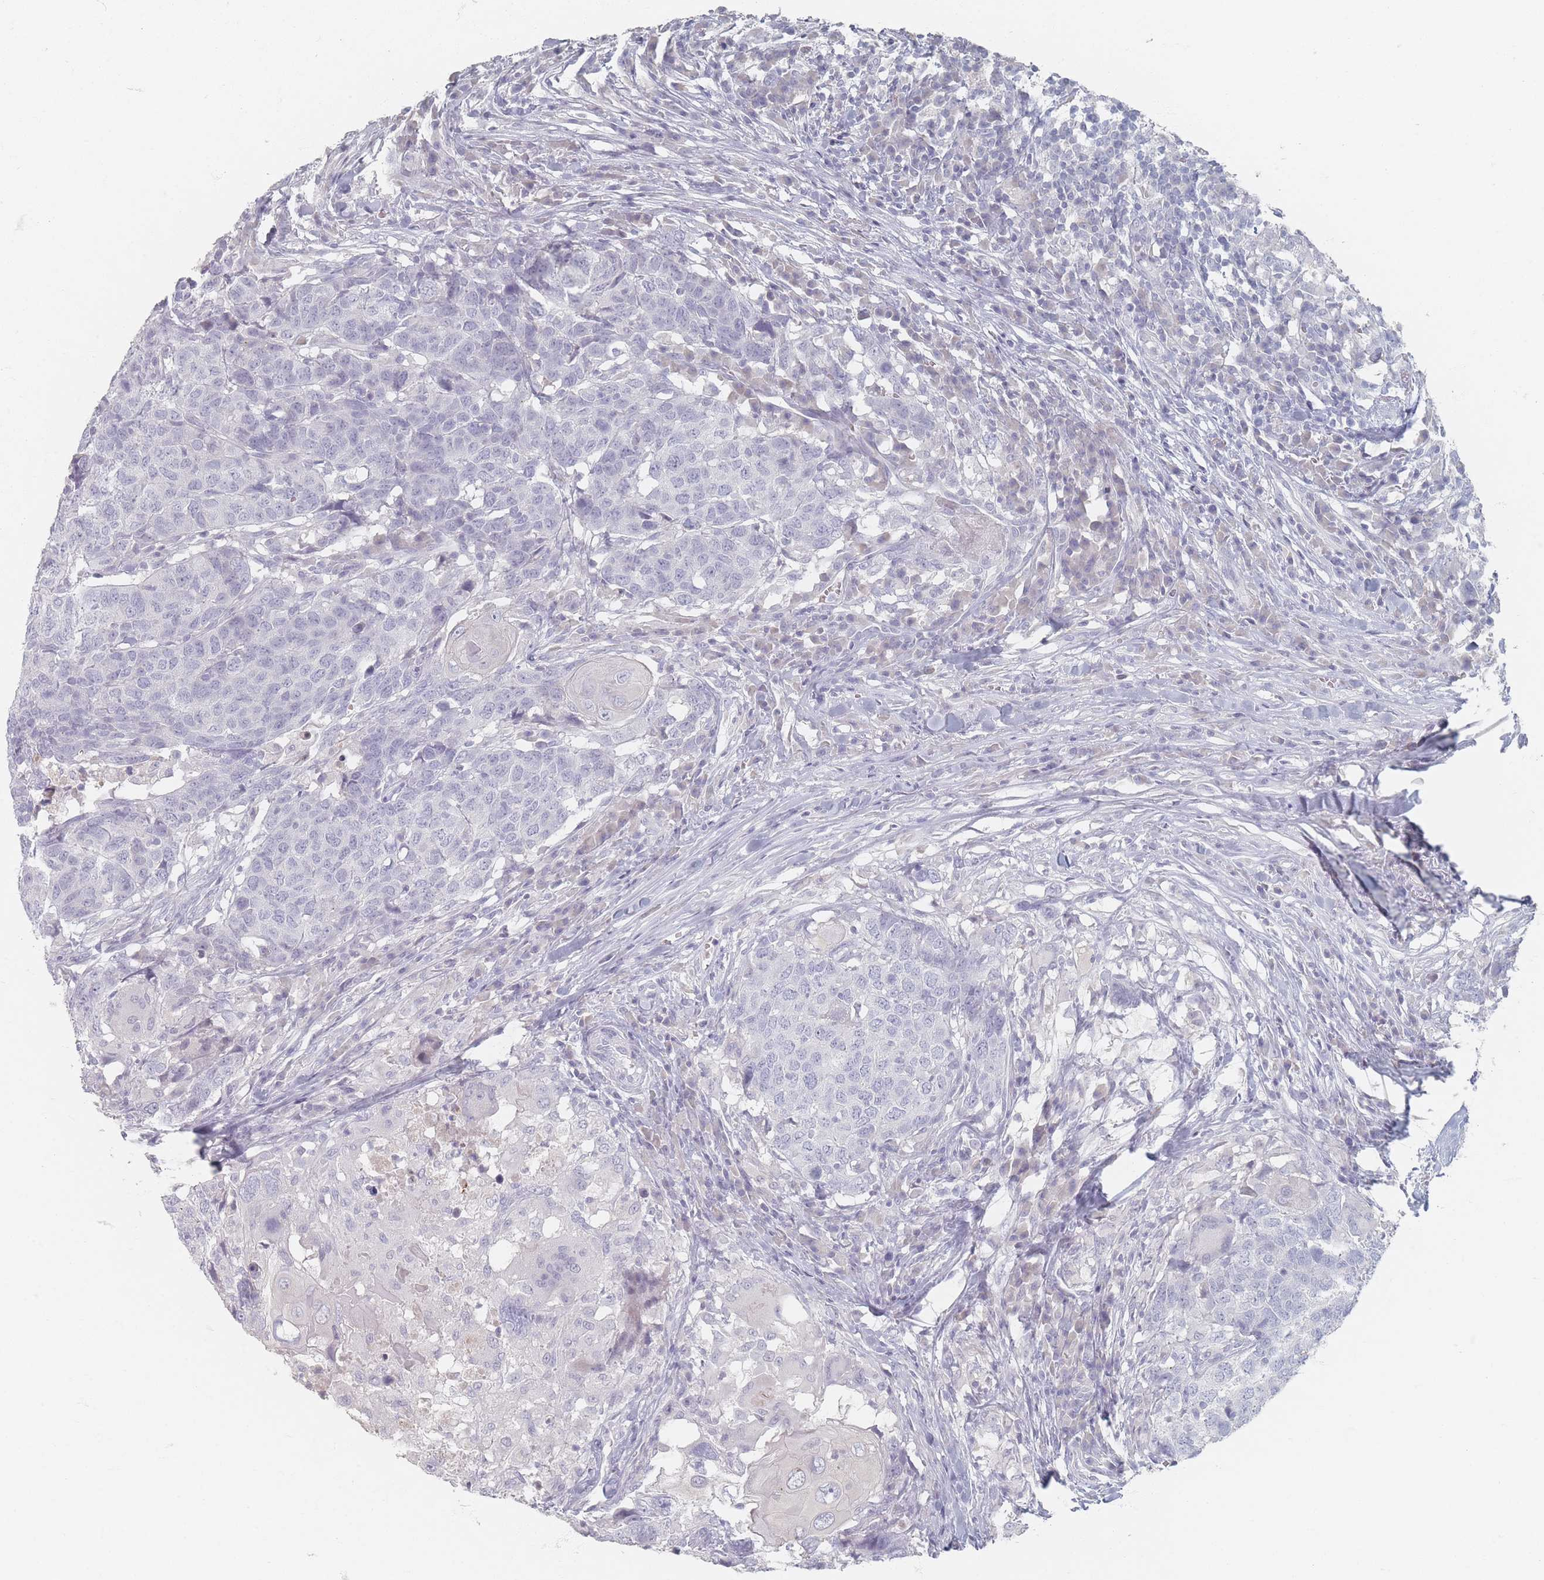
{"staining": {"intensity": "negative", "quantity": "none", "location": "none"}, "tissue": "head and neck cancer", "cell_type": "Tumor cells", "image_type": "cancer", "snomed": [{"axis": "morphology", "description": "Normal tissue, NOS"}, {"axis": "morphology", "description": "Squamous cell carcinoma, NOS"}, {"axis": "topography", "description": "Skeletal muscle"}, {"axis": "topography", "description": "Vascular tissue"}, {"axis": "topography", "description": "Peripheral nerve tissue"}, {"axis": "topography", "description": "Head-Neck"}], "caption": "A micrograph of squamous cell carcinoma (head and neck) stained for a protein shows no brown staining in tumor cells. Nuclei are stained in blue.", "gene": "HELZ2", "patient": {"sex": "male", "age": 66}}